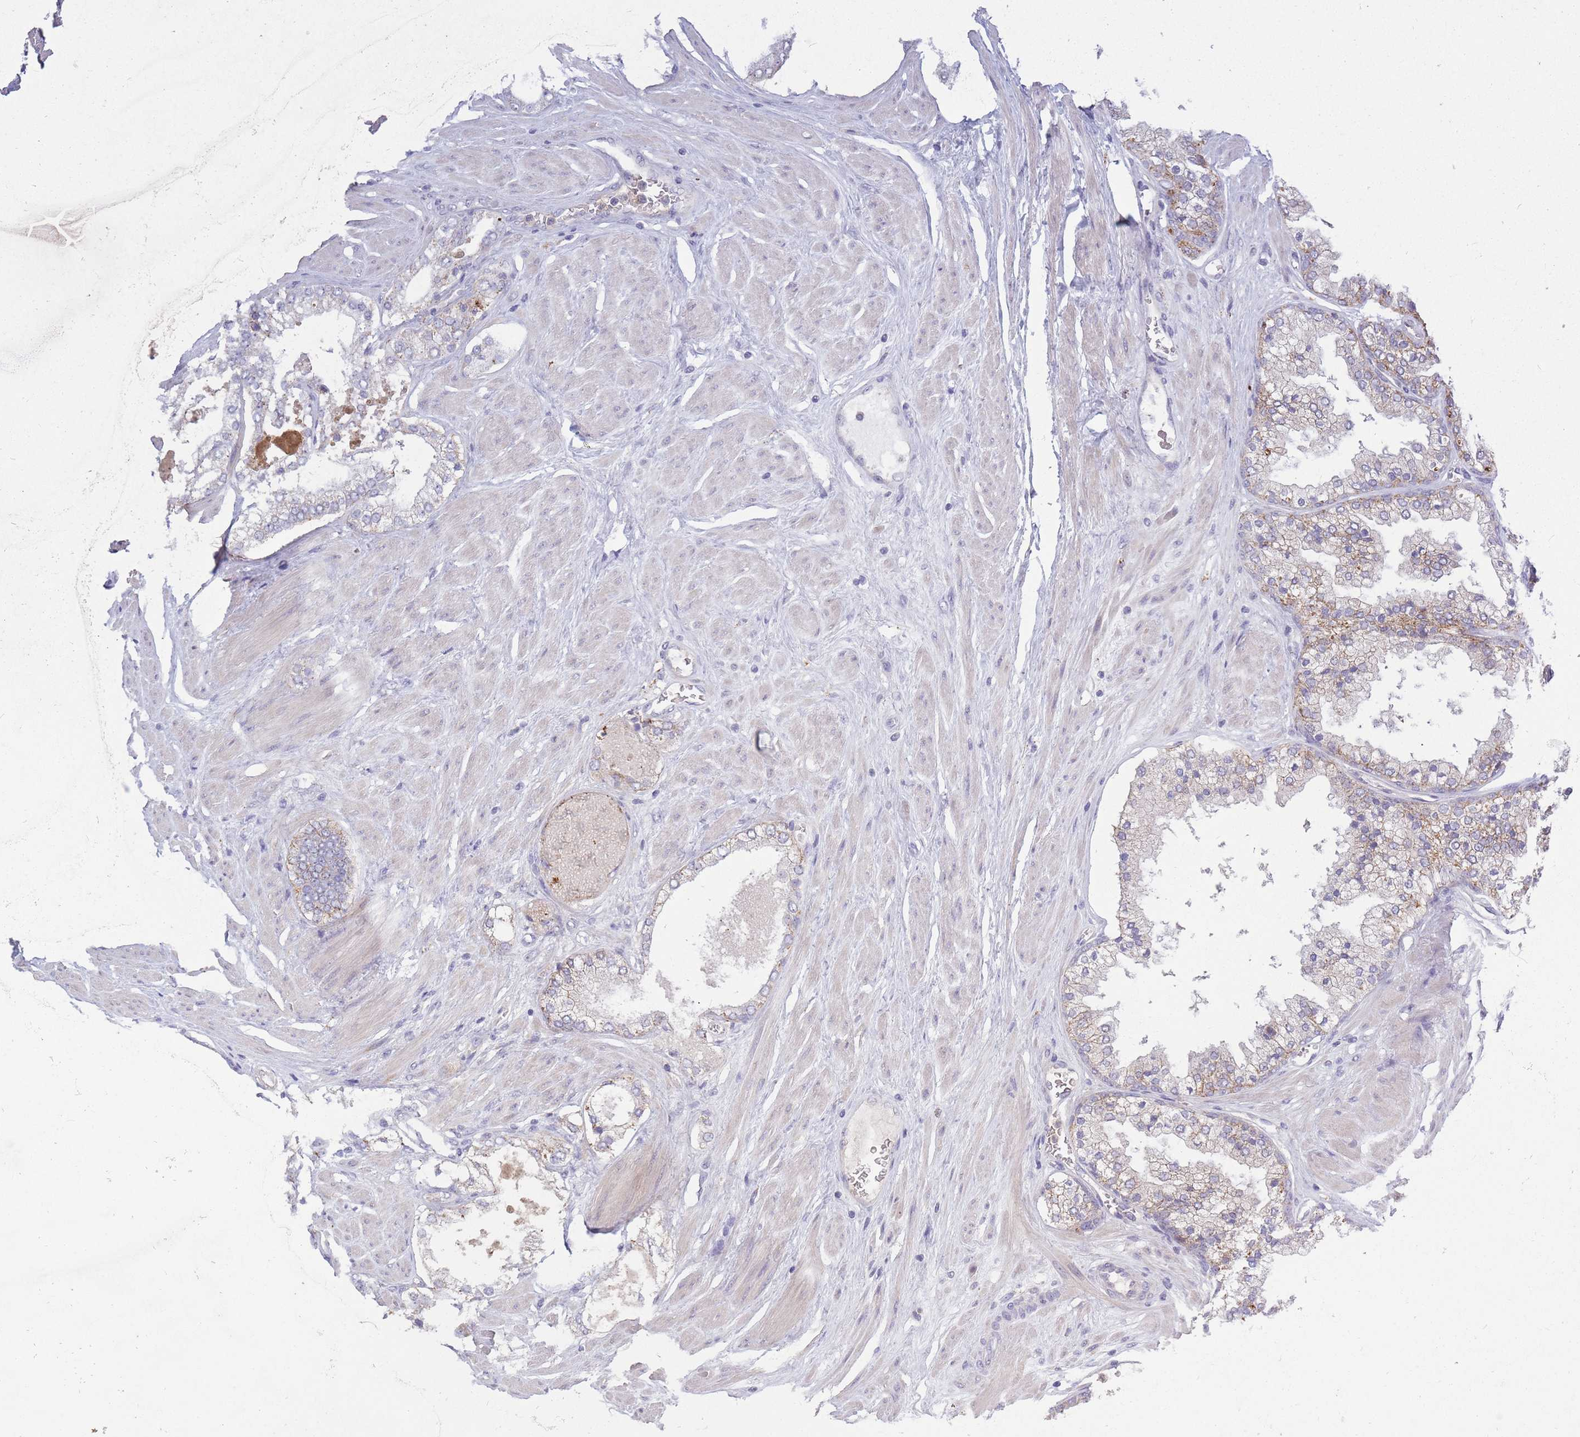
{"staining": {"intensity": "negative", "quantity": "none", "location": "none"}, "tissue": "prostate cancer", "cell_type": "Tumor cells", "image_type": "cancer", "snomed": [{"axis": "morphology", "description": "Adenocarcinoma, Low grade"}, {"axis": "topography", "description": "Prostate"}], "caption": "Image shows no protein positivity in tumor cells of prostate cancer tissue. Nuclei are stained in blue.", "gene": "TRIM61", "patient": {"sex": "male", "age": 42}}